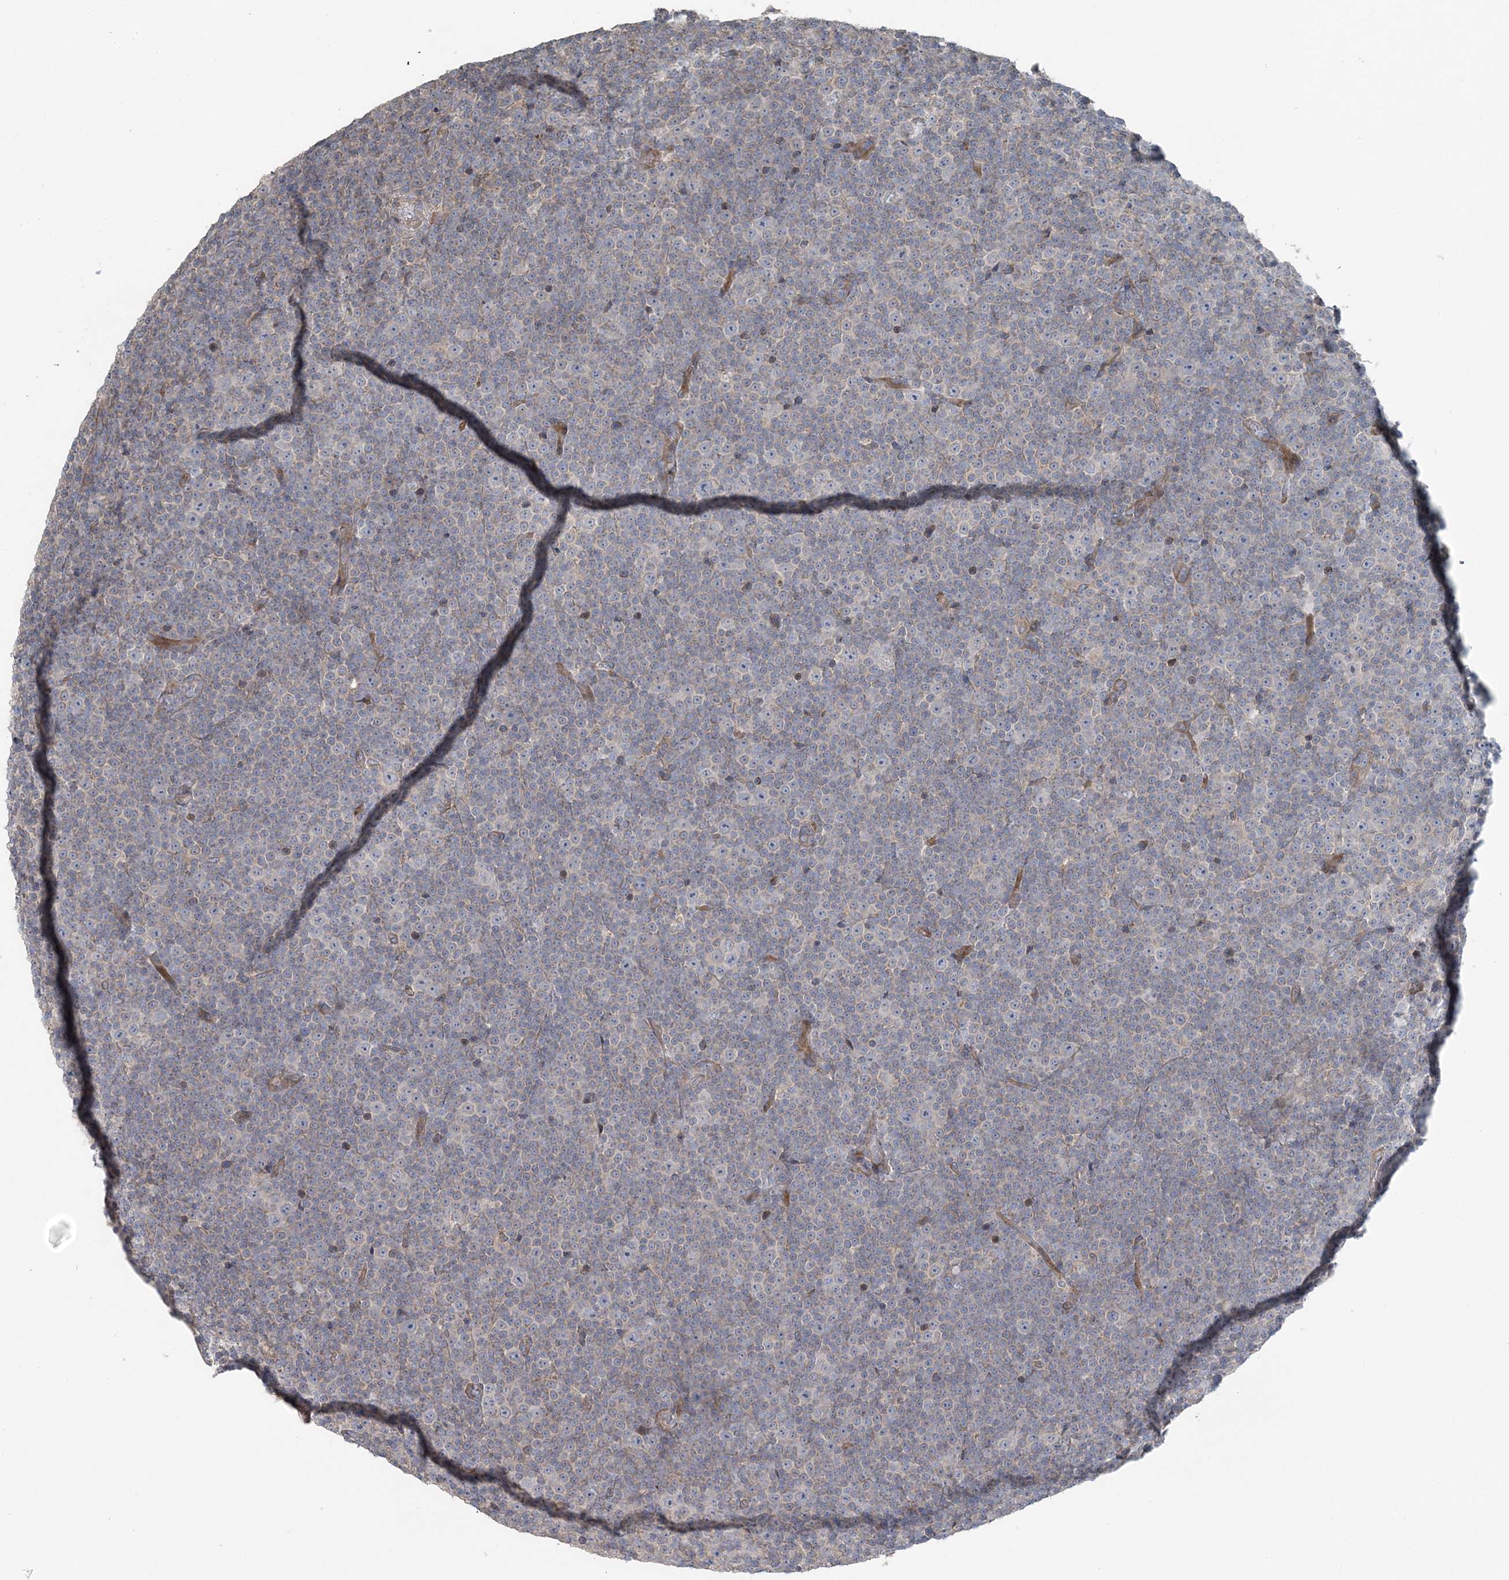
{"staining": {"intensity": "negative", "quantity": "none", "location": "none"}, "tissue": "lymphoma", "cell_type": "Tumor cells", "image_type": "cancer", "snomed": [{"axis": "morphology", "description": "Malignant lymphoma, non-Hodgkin's type, Low grade"}, {"axis": "topography", "description": "Lymph node"}], "caption": "This is an immunohistochemistry (IHC) micrograph of human lymphoma. There is no positivity in tumor cells.", "gene": "SLC4A10", "patient": {"sex": "female", "age": 67}}